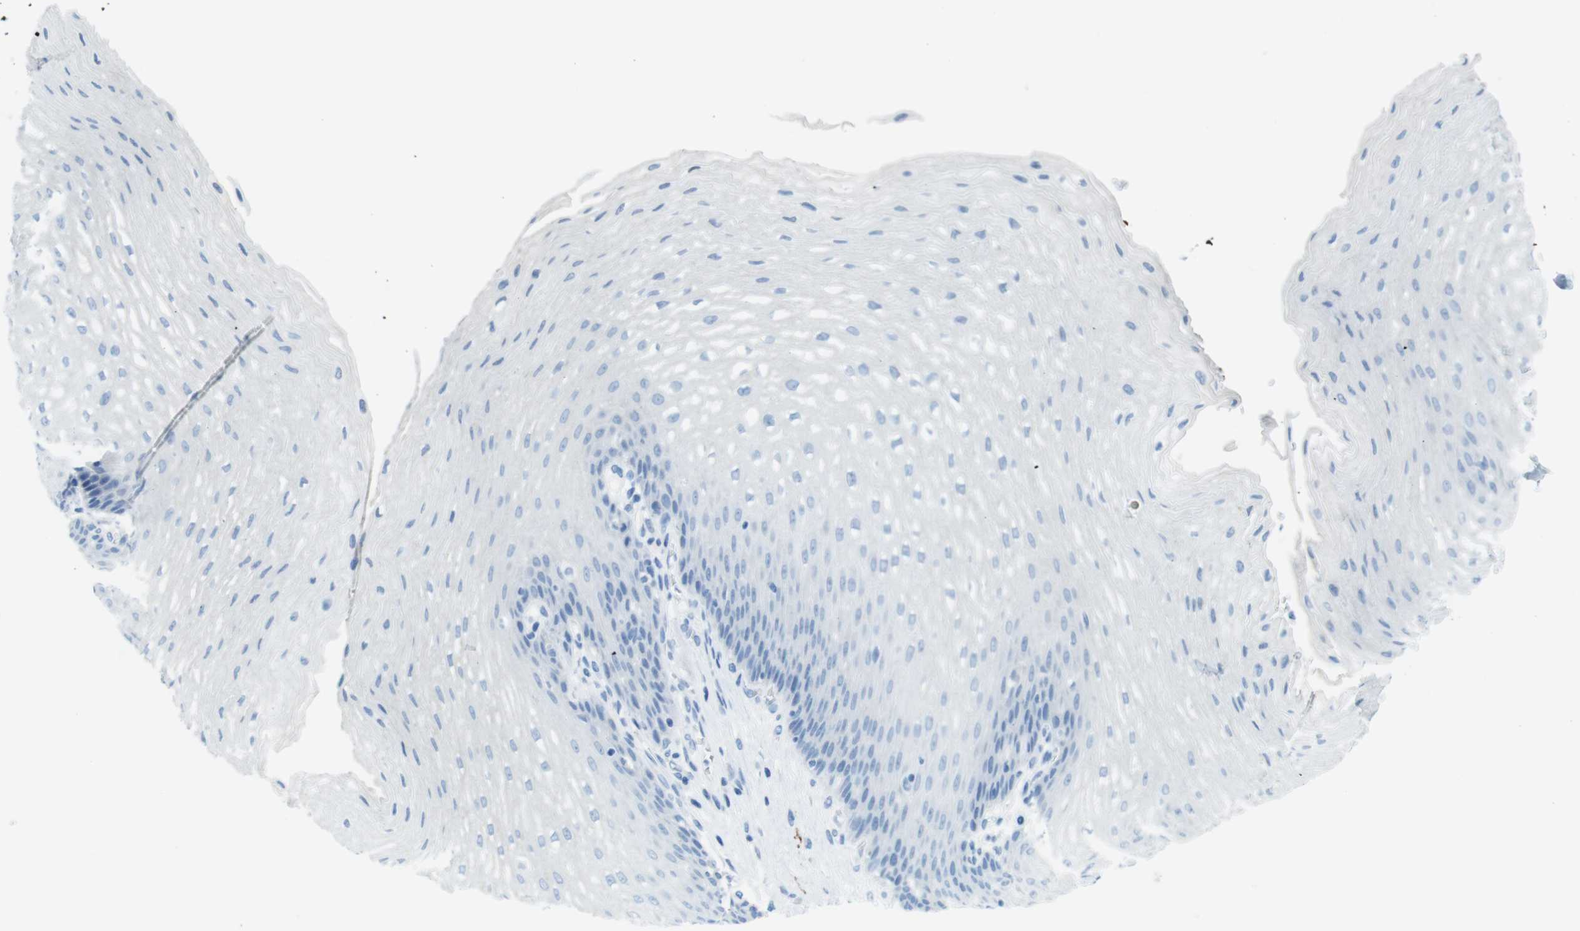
{"staining": {"intensity": "negative", "quantity": "none", "location": "none"}, "tissue": "esophagus", "cell_type": "Squamous epithelial cells", "image_type": "normal", "snomed": [{"axis": "morphology", "description": "Normal tissue, NOS"}, {"axis": "topography", "description": "Esophagus"}], "caption": "IHC of benign human esophagus exhibits no staining in squamous epithelial cells.", "gene": "GAP43", "patient": {"sex": "male", "age": 48}}